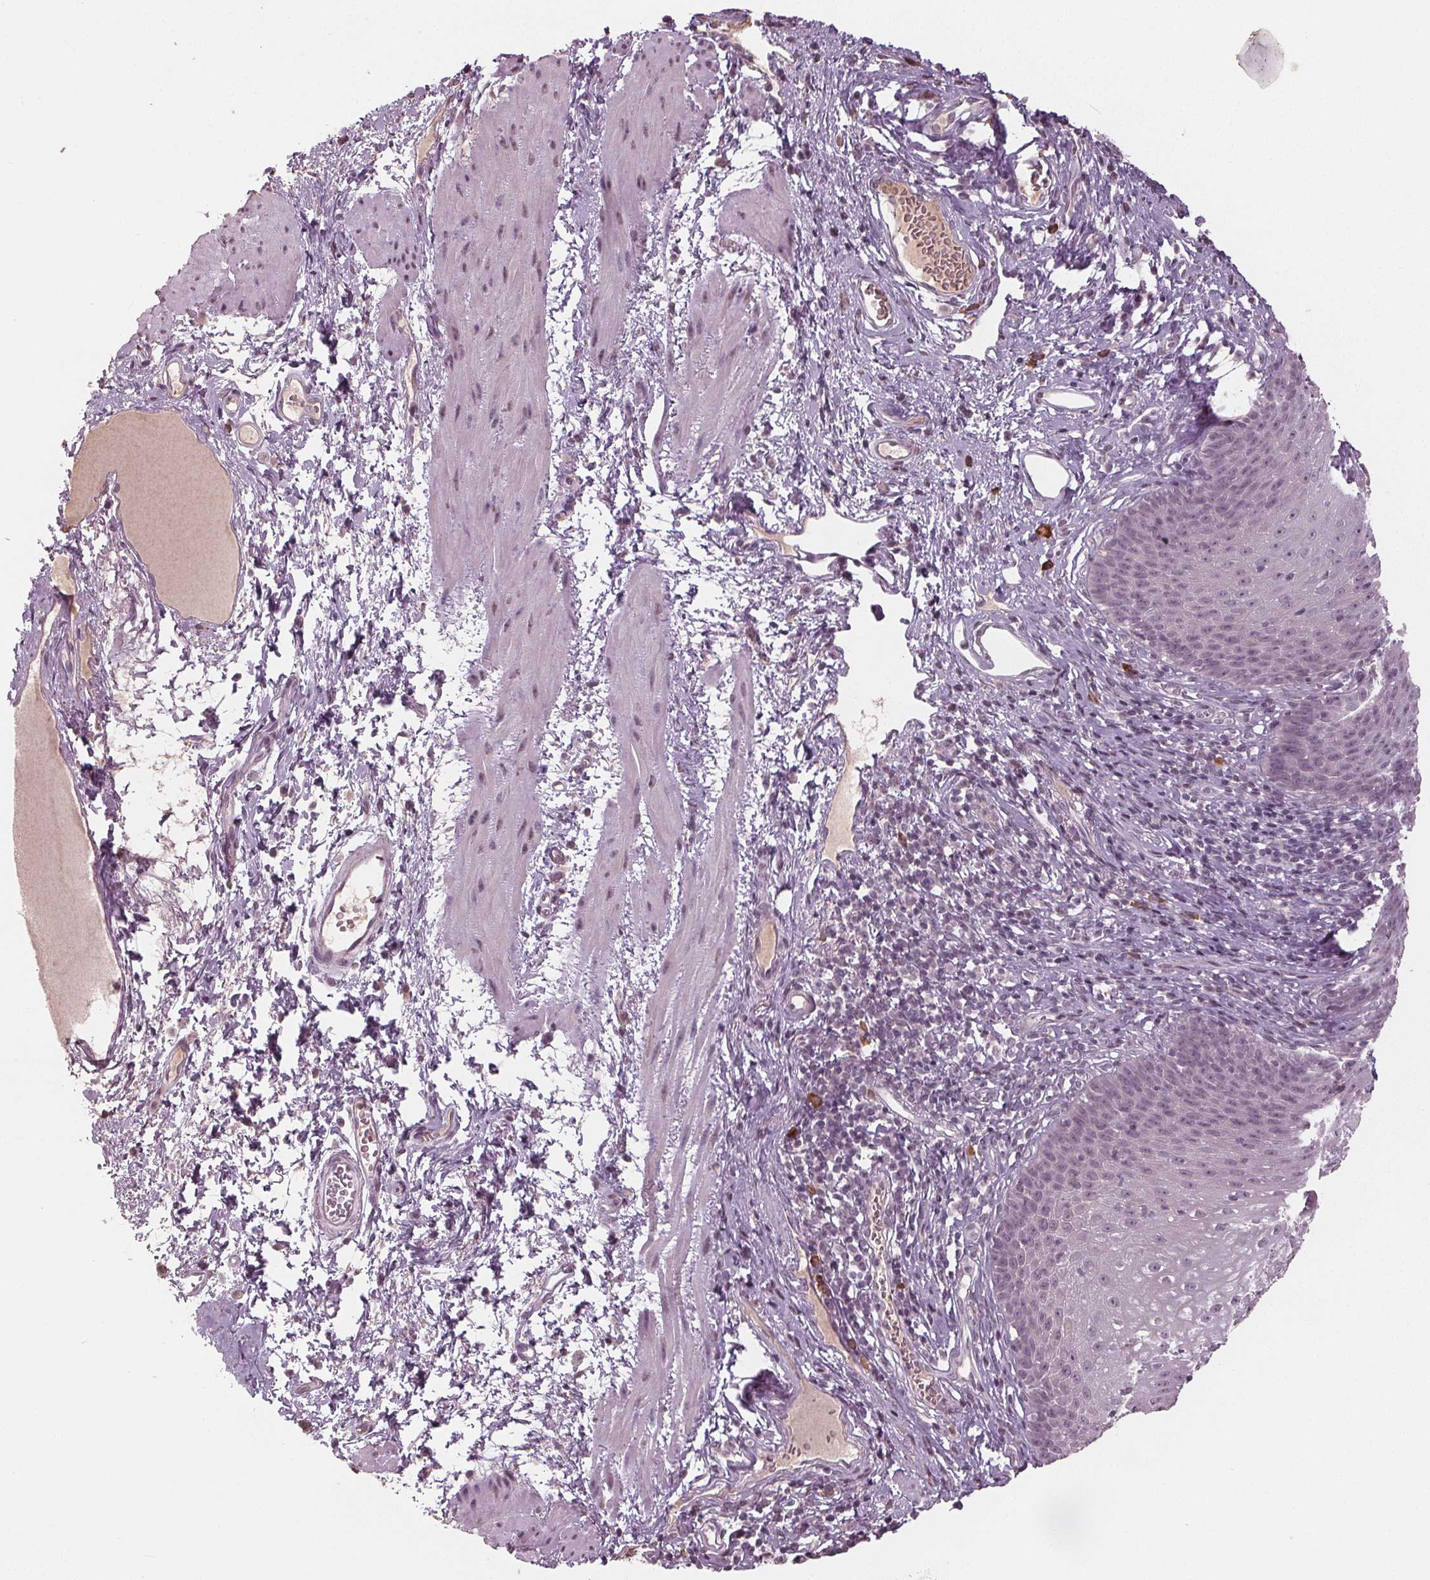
{"staining": {"intensity": "negative", "quantity": "none", "location": "none"}, "tissue": "esophagus", "cell_type": "Squamous epithelial cells", "image_type": "normal", "snomed": [{"axis": "morphology", "description": "Normal tissue, NOS"}, {"axis": "topography", "description": "Esophagus"}], "caption": "Immunohistochemistry of benign human esophagus demonstrates no staining in squamous epithelial cells. (DAB immunohistochemistry (IHC) with hematoxylin counter stain).", "gene": "CXCL16", "patient": {"sex": "male", "age": 72}}